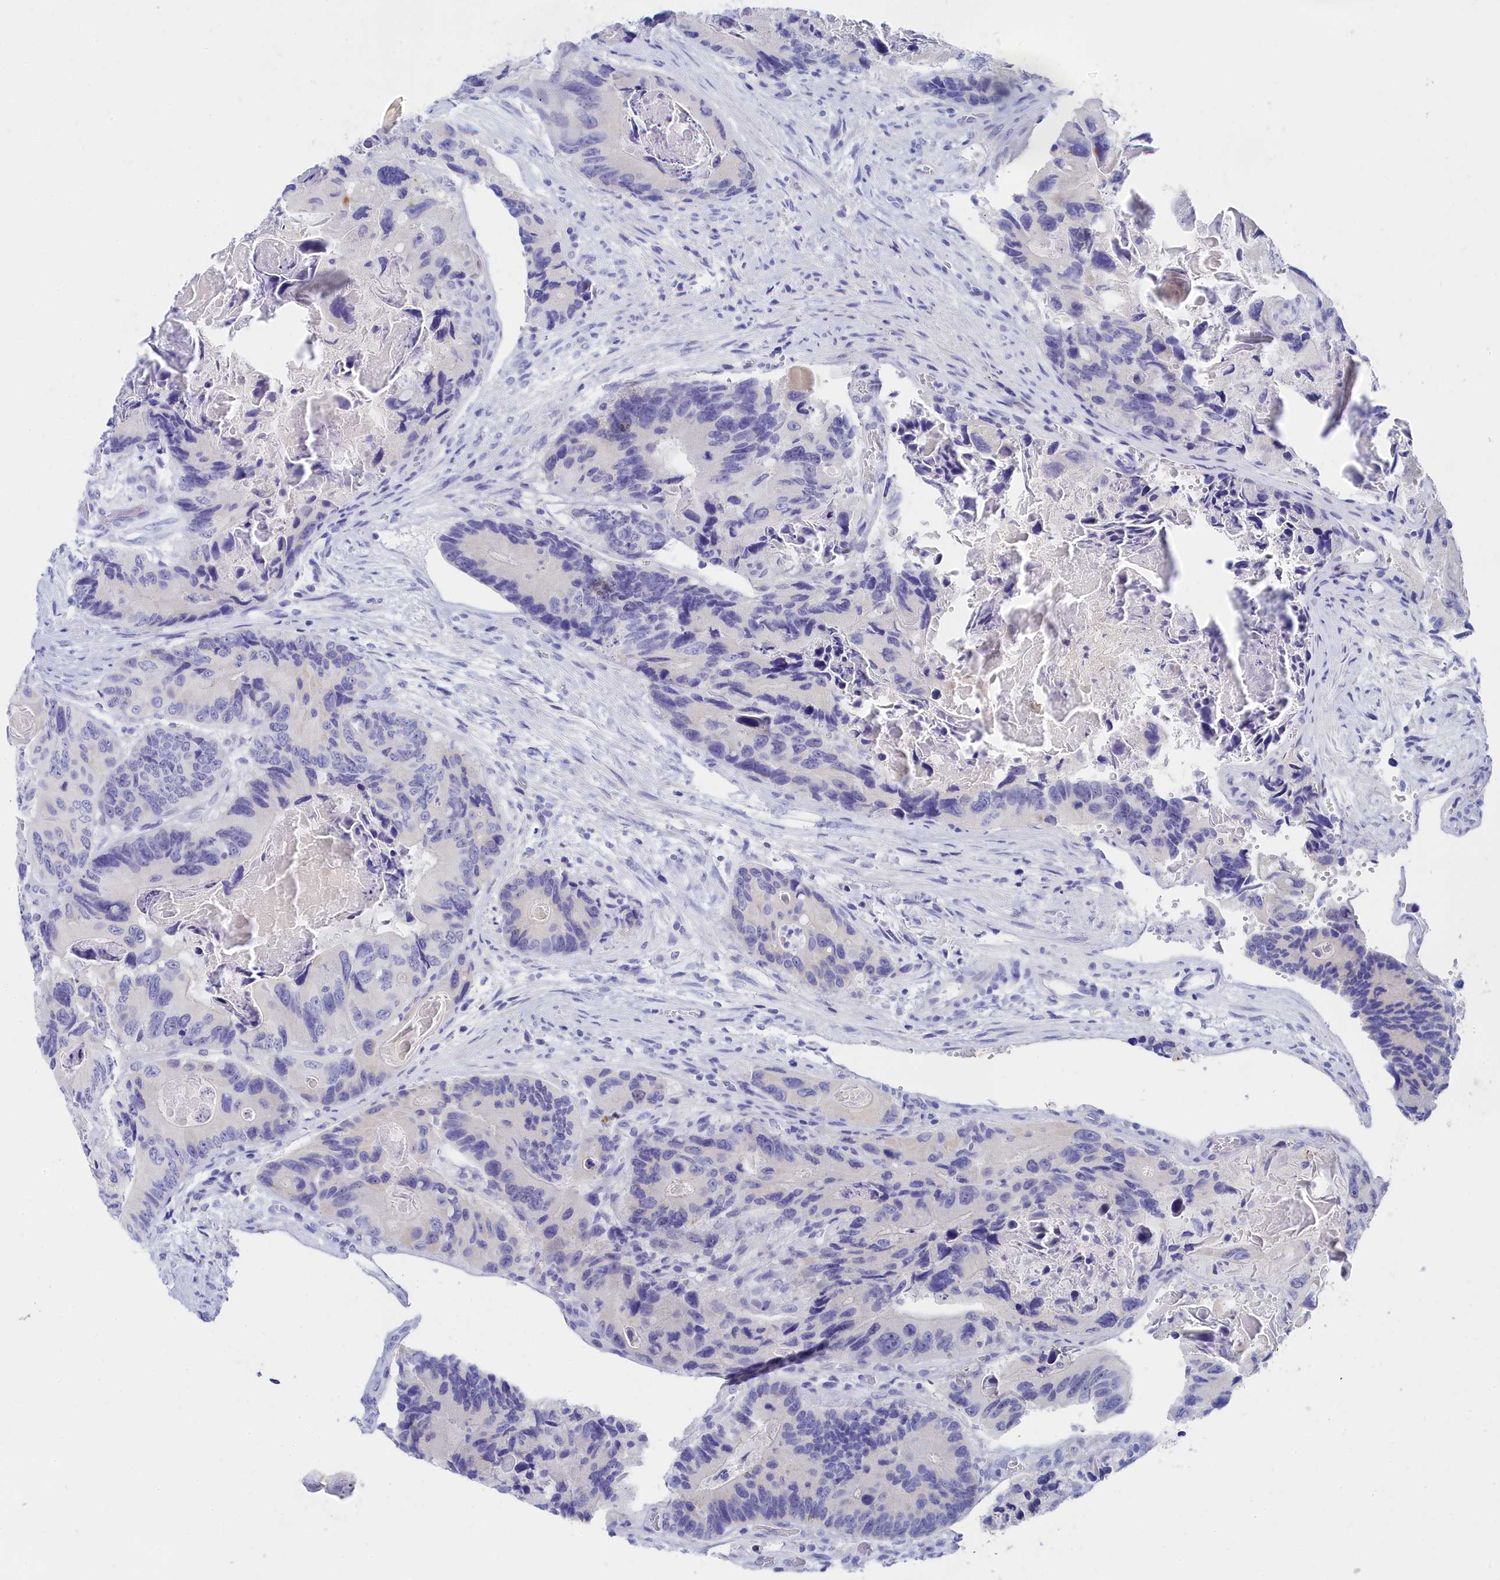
{"staining": {"intensity": "negative", "quantity": "none", "location": "none"}, "tissue": "colorectal cancer", "cell_type": "Tumor cells", "image_type": "cancer", "snomed": [{"axis": "morphology", "description": "Adenocarcinoma, NOS"}, {"axis": "topography", "description": "Colon"}], "caption": "DAB immunohistochemical staining of human colorectal adenocarcinoma reveals no significant expression in tumor cells.", "gene": "TRIM10", "patient": {"sex": "male", "age": 84}}